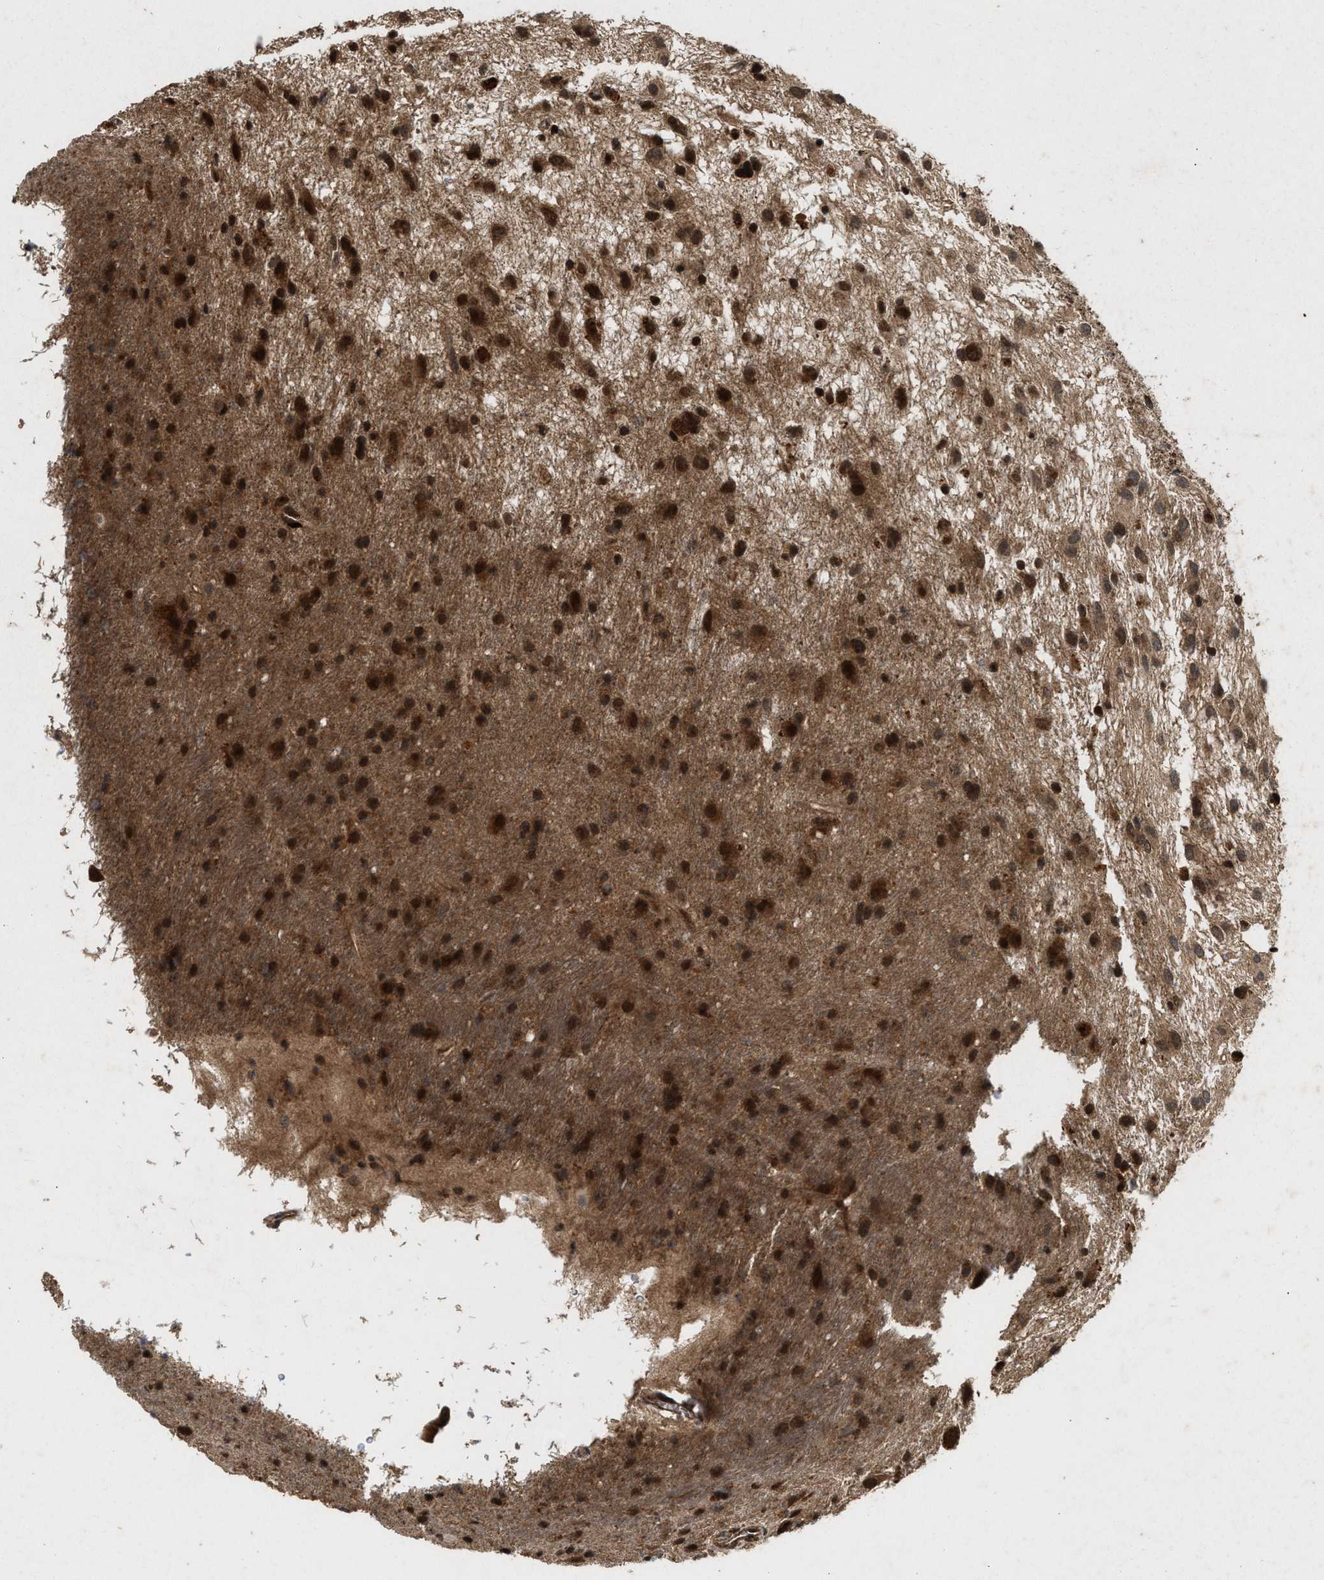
{"staining": {"intensity": "strong", "quantity": ">75%", "location": "cytoplasmic/membranous,nuclear"}, "tissue": "glioma", "cell_type": "Tumor cells", "image_type": "cancer", "snomed": [{"axis": "morphology", "description": "Glioma, malignant, Low grade"}, {"axis": "topography", "description": "Brain"}], "caption": "The histopathology image demonstrates immunohistochemical staining of glioma. There is strong cytoplasmic/membranous and nuclear positivity is identified in approximately >75% of tumor cells.", "gene": "CFLAR", "patient": {"sex": "male", "age": 77}}